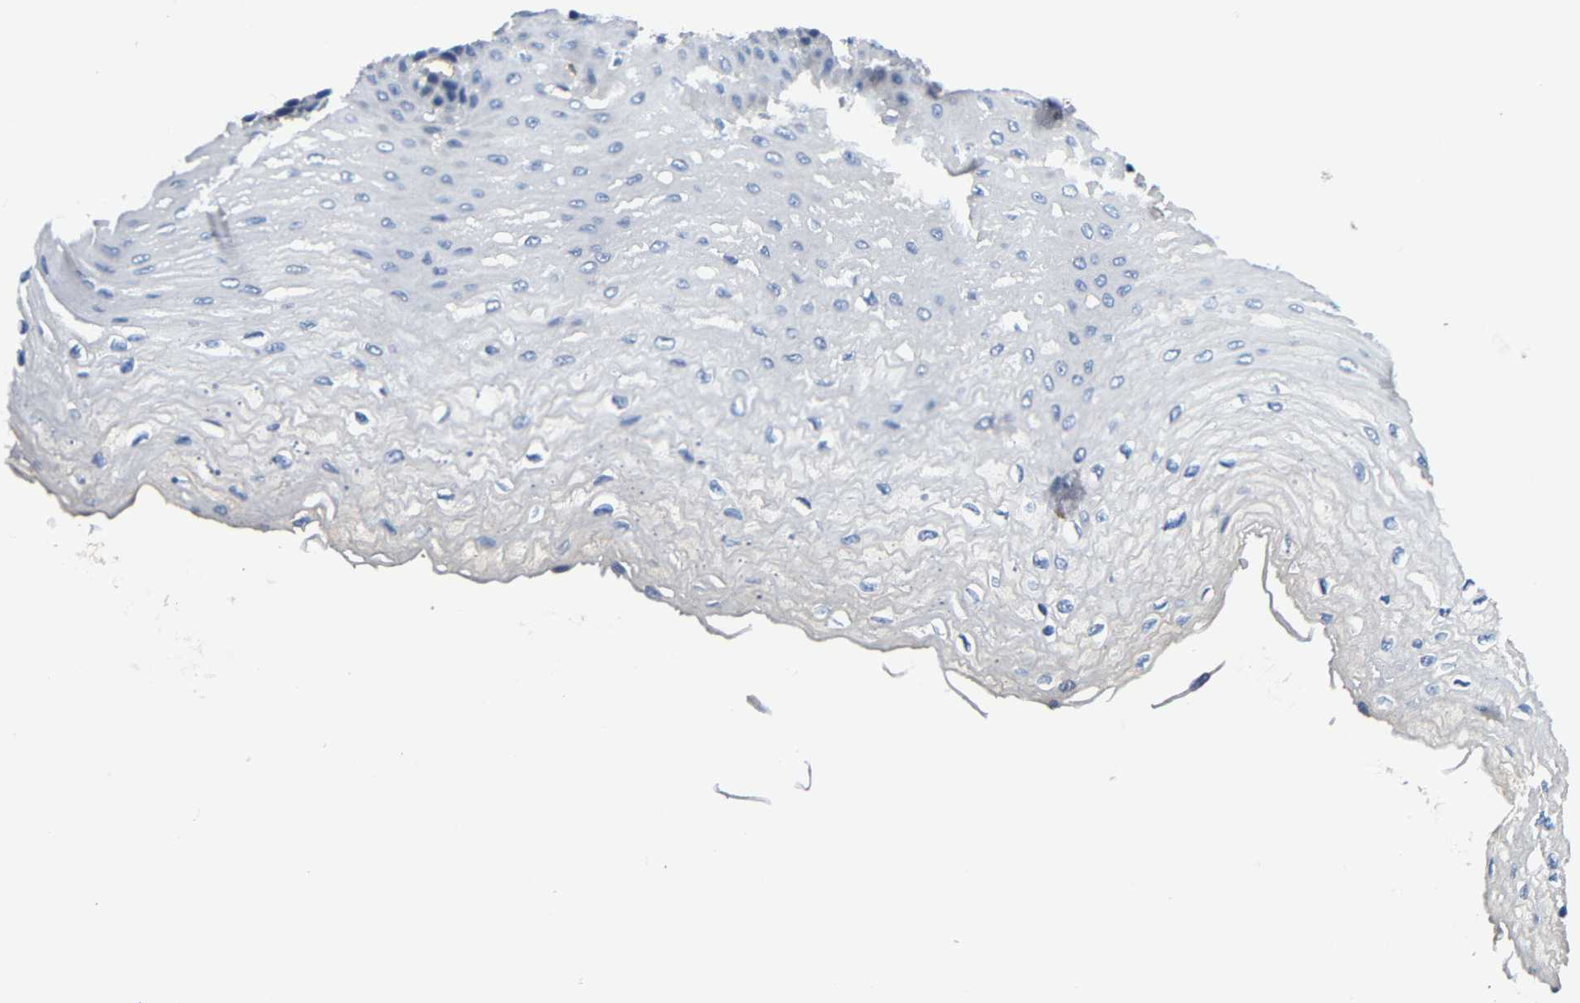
{"staining": {"intensity": "negative", "quantity": "none", "location": "none"}, "tissue": "esophagus", "cell_type": "Squamous epithelial cells", "image_type": "normal", "snomed": [{"axis": "morphology", "description": "Normal tissue, NOS"}, {"axis": "topography", "description": "Esophagus"}], "caption": "A high-resolution photomicrograph shows IHC staining of normal esophagus, which reveals no significant expression in squamous epithelial cells.", "gene": "GIMAP7", "patient": {"sex": "female", "age": 72}}